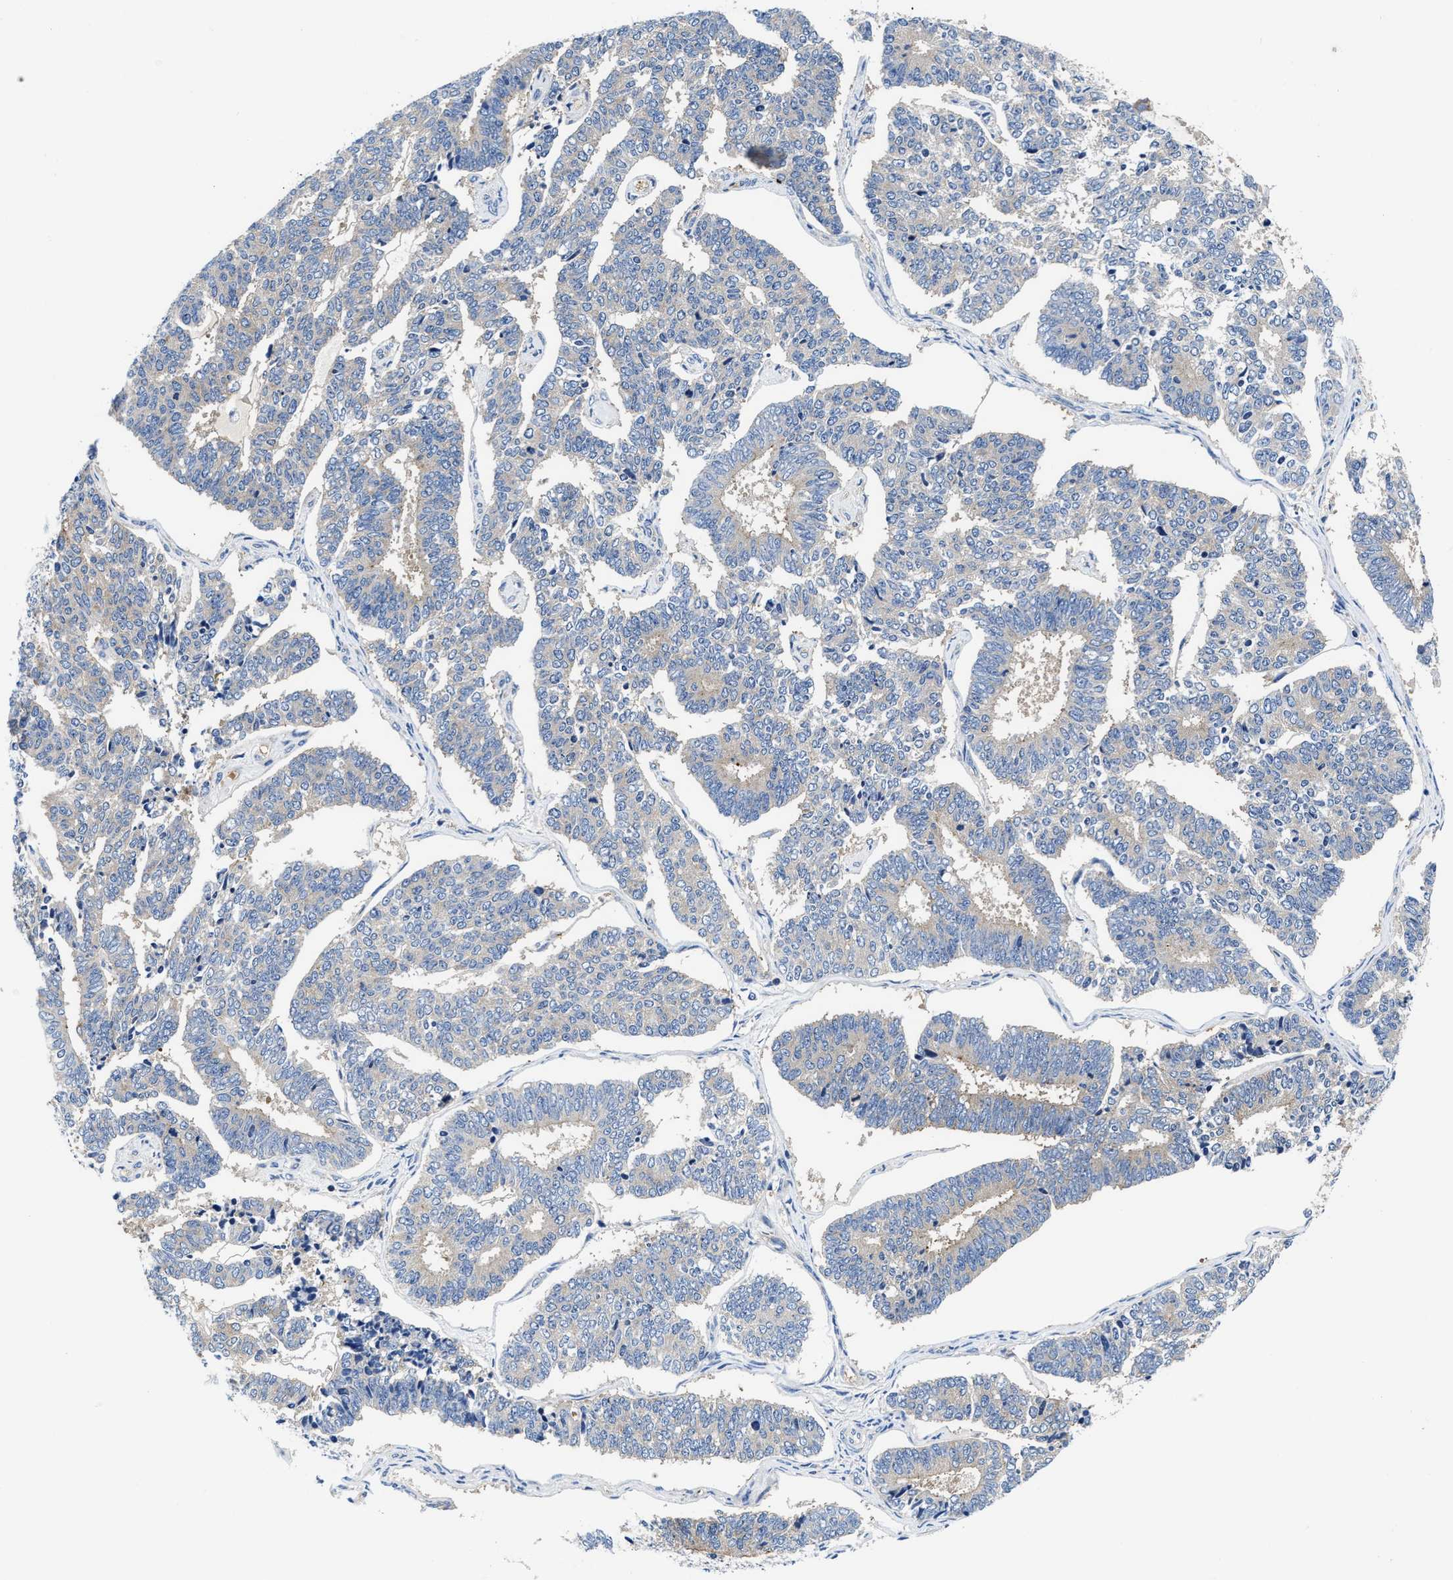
{"staining": {"intensity": "negative", "quantity": "none", "location": "none"}, "tissue": "endometrial cancer", "cell_type": "Tumor cells", "image_type": "cancer", "snomed": [{"axis": "morphology", "description": "Adenocarcinoma, NOS"}, {"axis": "topography", "description": "Endometrium"}], "caption": "The image shows no significant expression in tumor cells of endometrial adenocarcinoma.", "gene": "PHLPP1", "patient": {"sex": "female", "age": 70}}